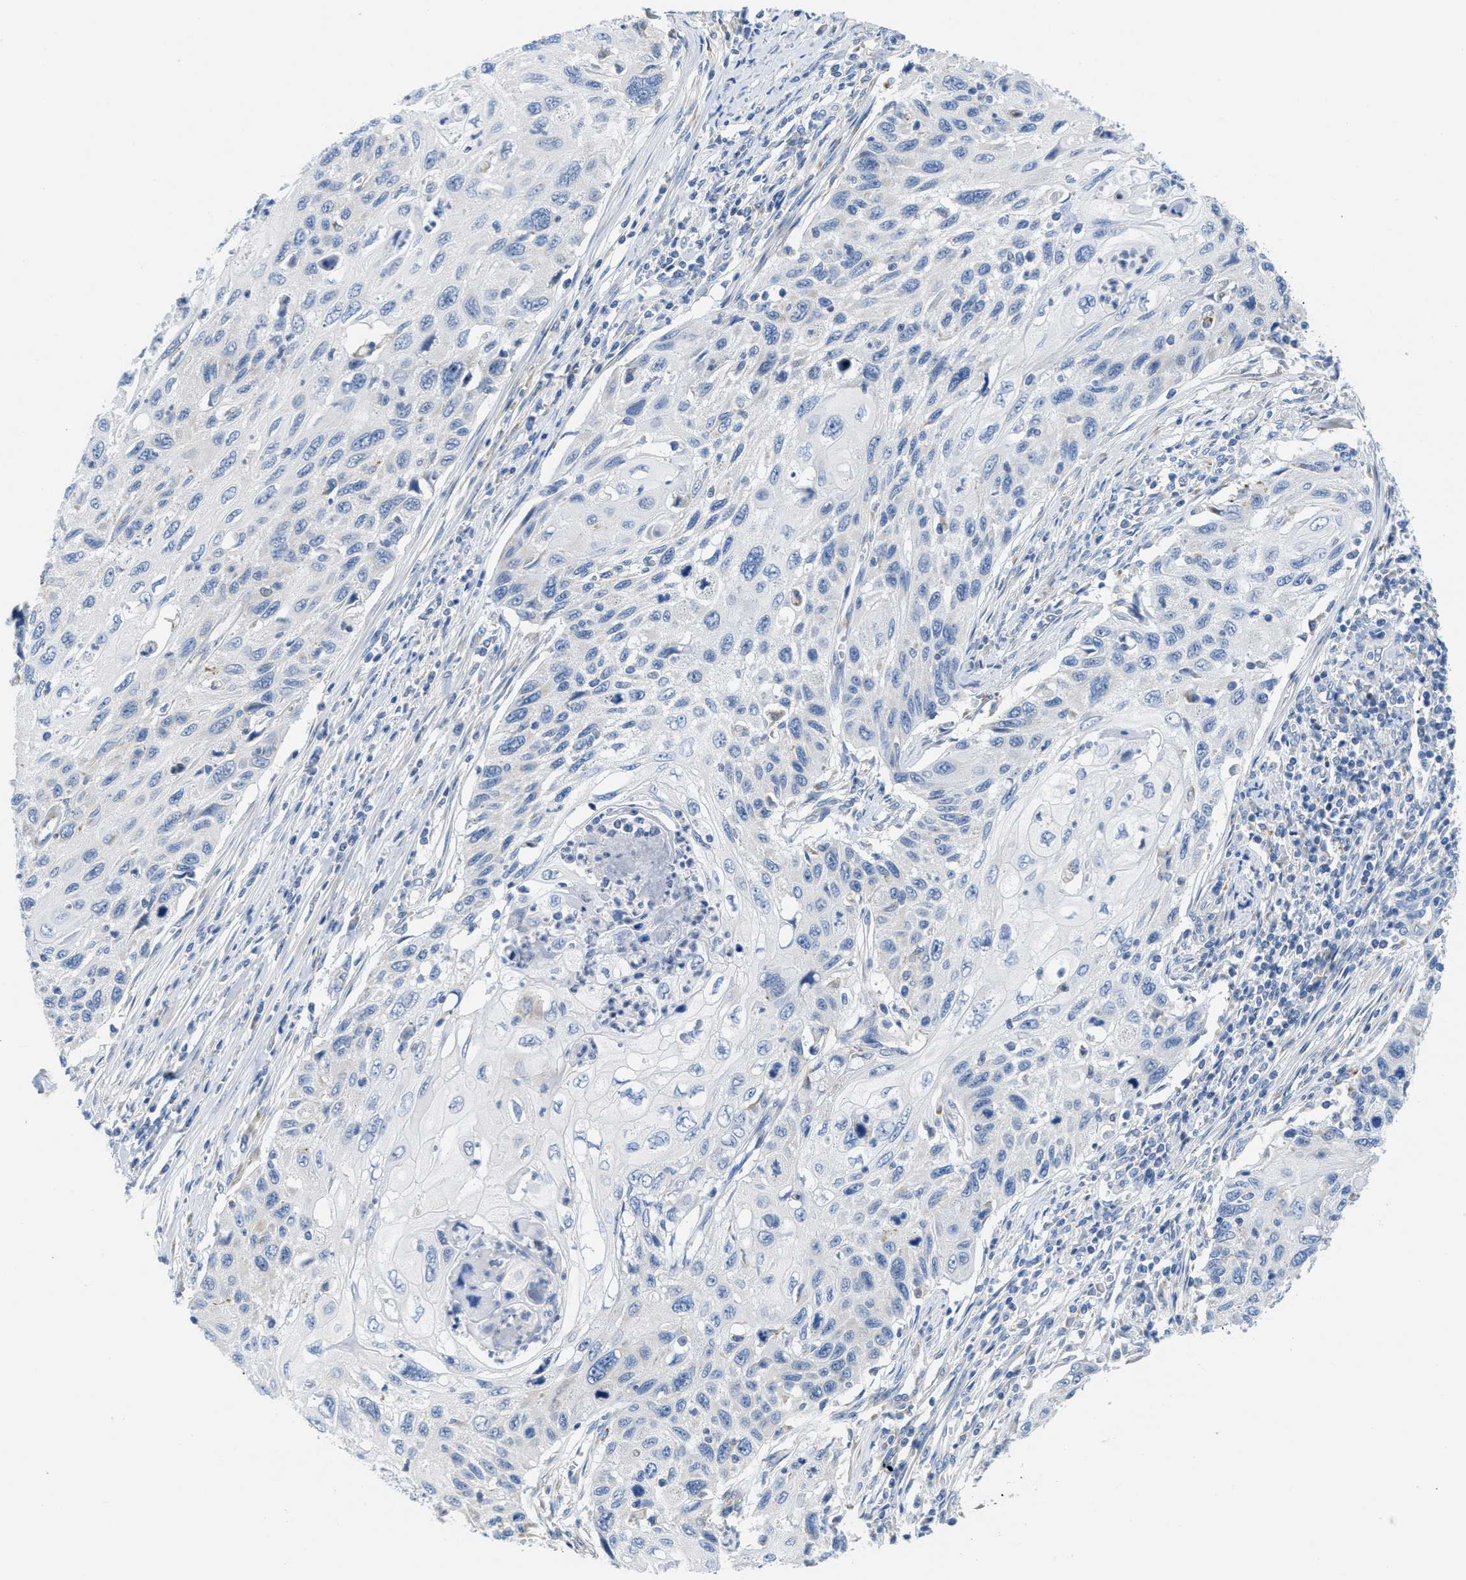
{"staining": {"intensity": "negative", "quantity": "none", "location": "none"}, "tissue": "cervical cancer", "cell_type": "Tumor cells", "image_type": "cancer", "snomed": [{"axis": "morphology", "description": "Squamous cell carcinoma, NOS"}, {"axis": "topography", "description": "Cervix"}], "caption": "DAB (3,3'-diaminobenzidine) immunohistochemical staining of human cervical cancer (squamous cell carcinoma) exhibits no significant positivity in tumor cells. (IHC, brightfield microscopy, high magnification).", "gene": "PTDSS1", "patient": {"sex": "female", "age": 70}}